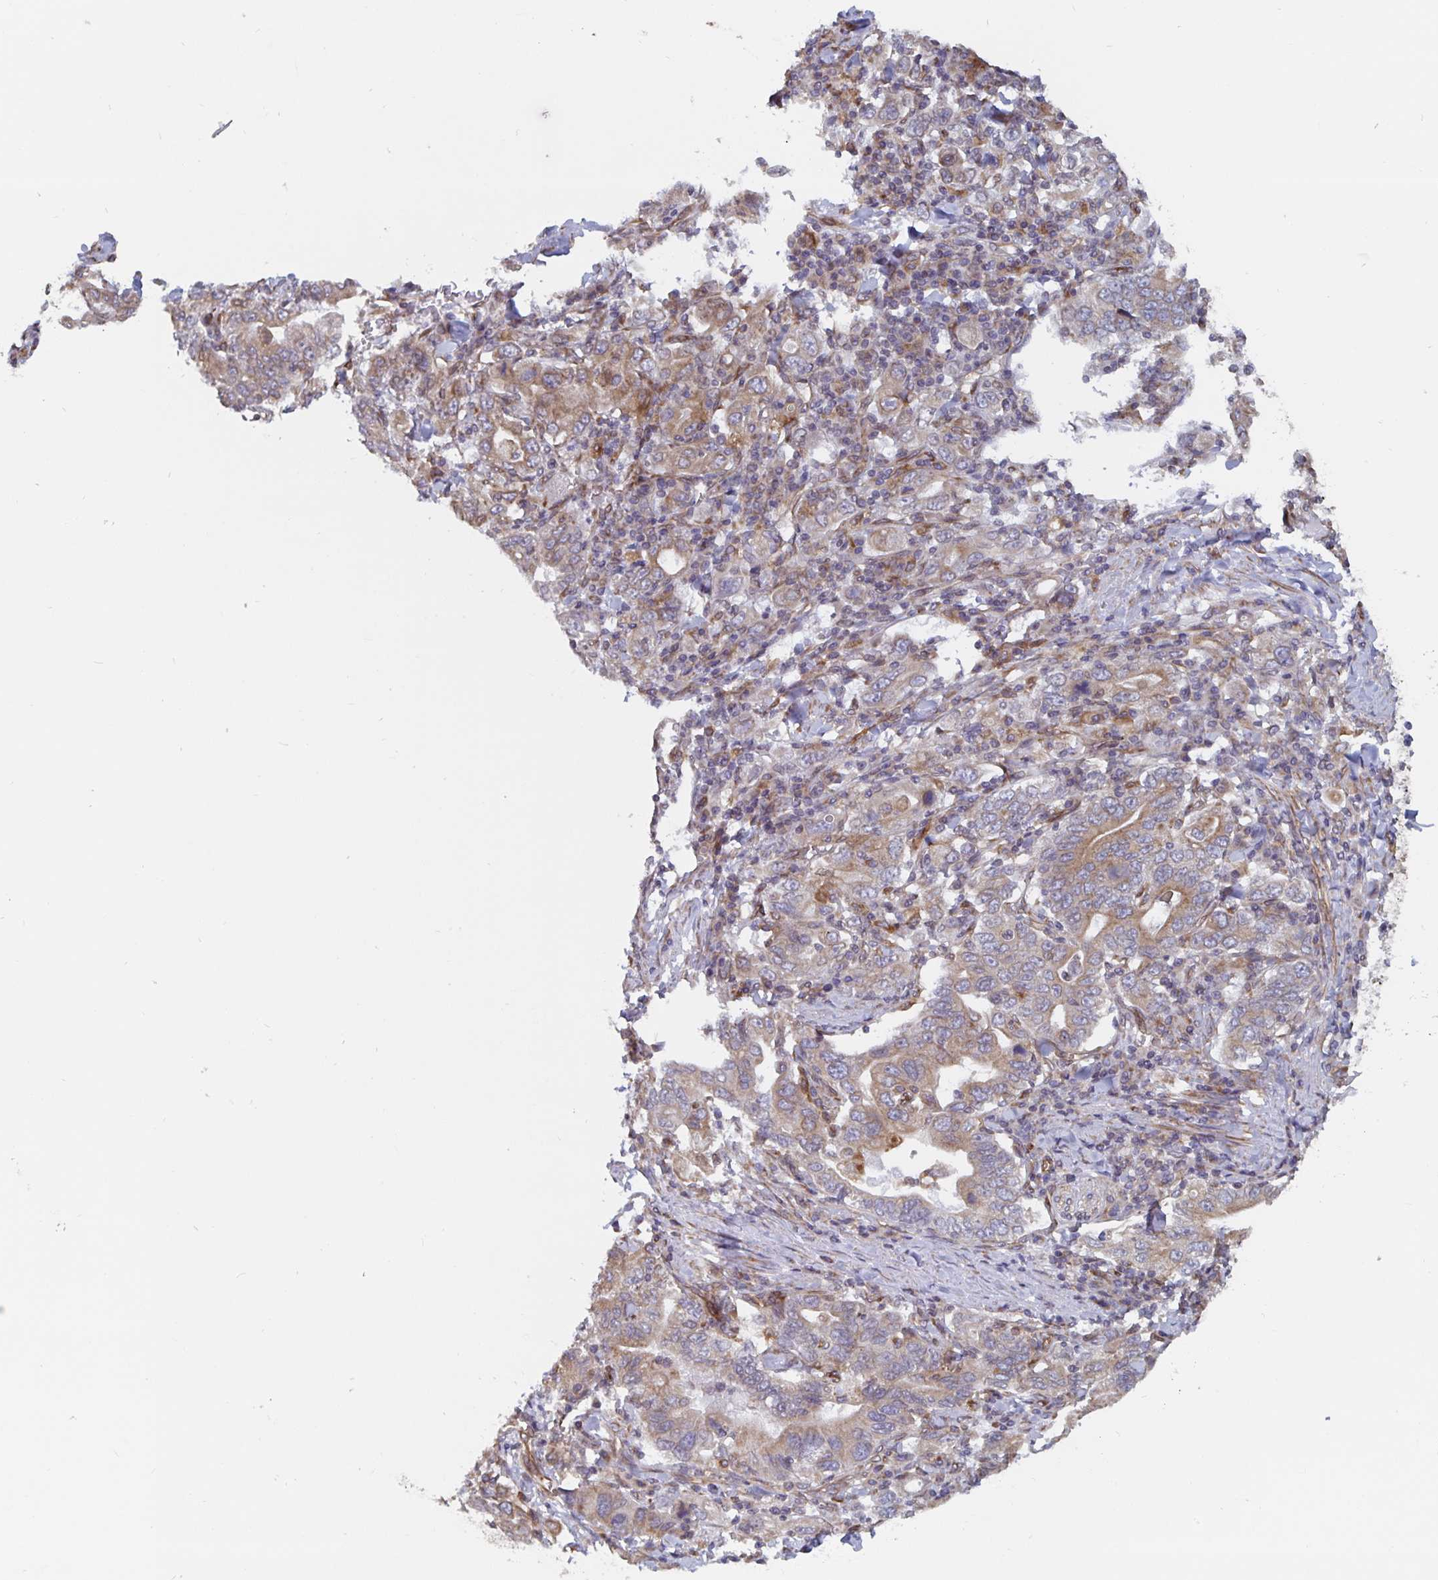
{"staining": {"intensity": "weak", "quantity": ">75%", "location": "cytoplasmic/membranous"}, "tissue": "stomach cancer", "cell_type": "Tumor cells", "image_type": "cancer", "snomed": [{"axis": "morphology", "description": "Adenocarcinoma, NOS"}, {"axis": "topography", "description": "Stomach, upper"}, {"axis": "topography", "description": "Stomach"}], "caption": "Brown immunohistochemical staining in human stomach adenocarcinoma displays weak cytoplasmic/membranous positivity in approximately >75% of tumor cells.", "gene": "BCAP29", "patient": {"sex": "male", "age": 62}}